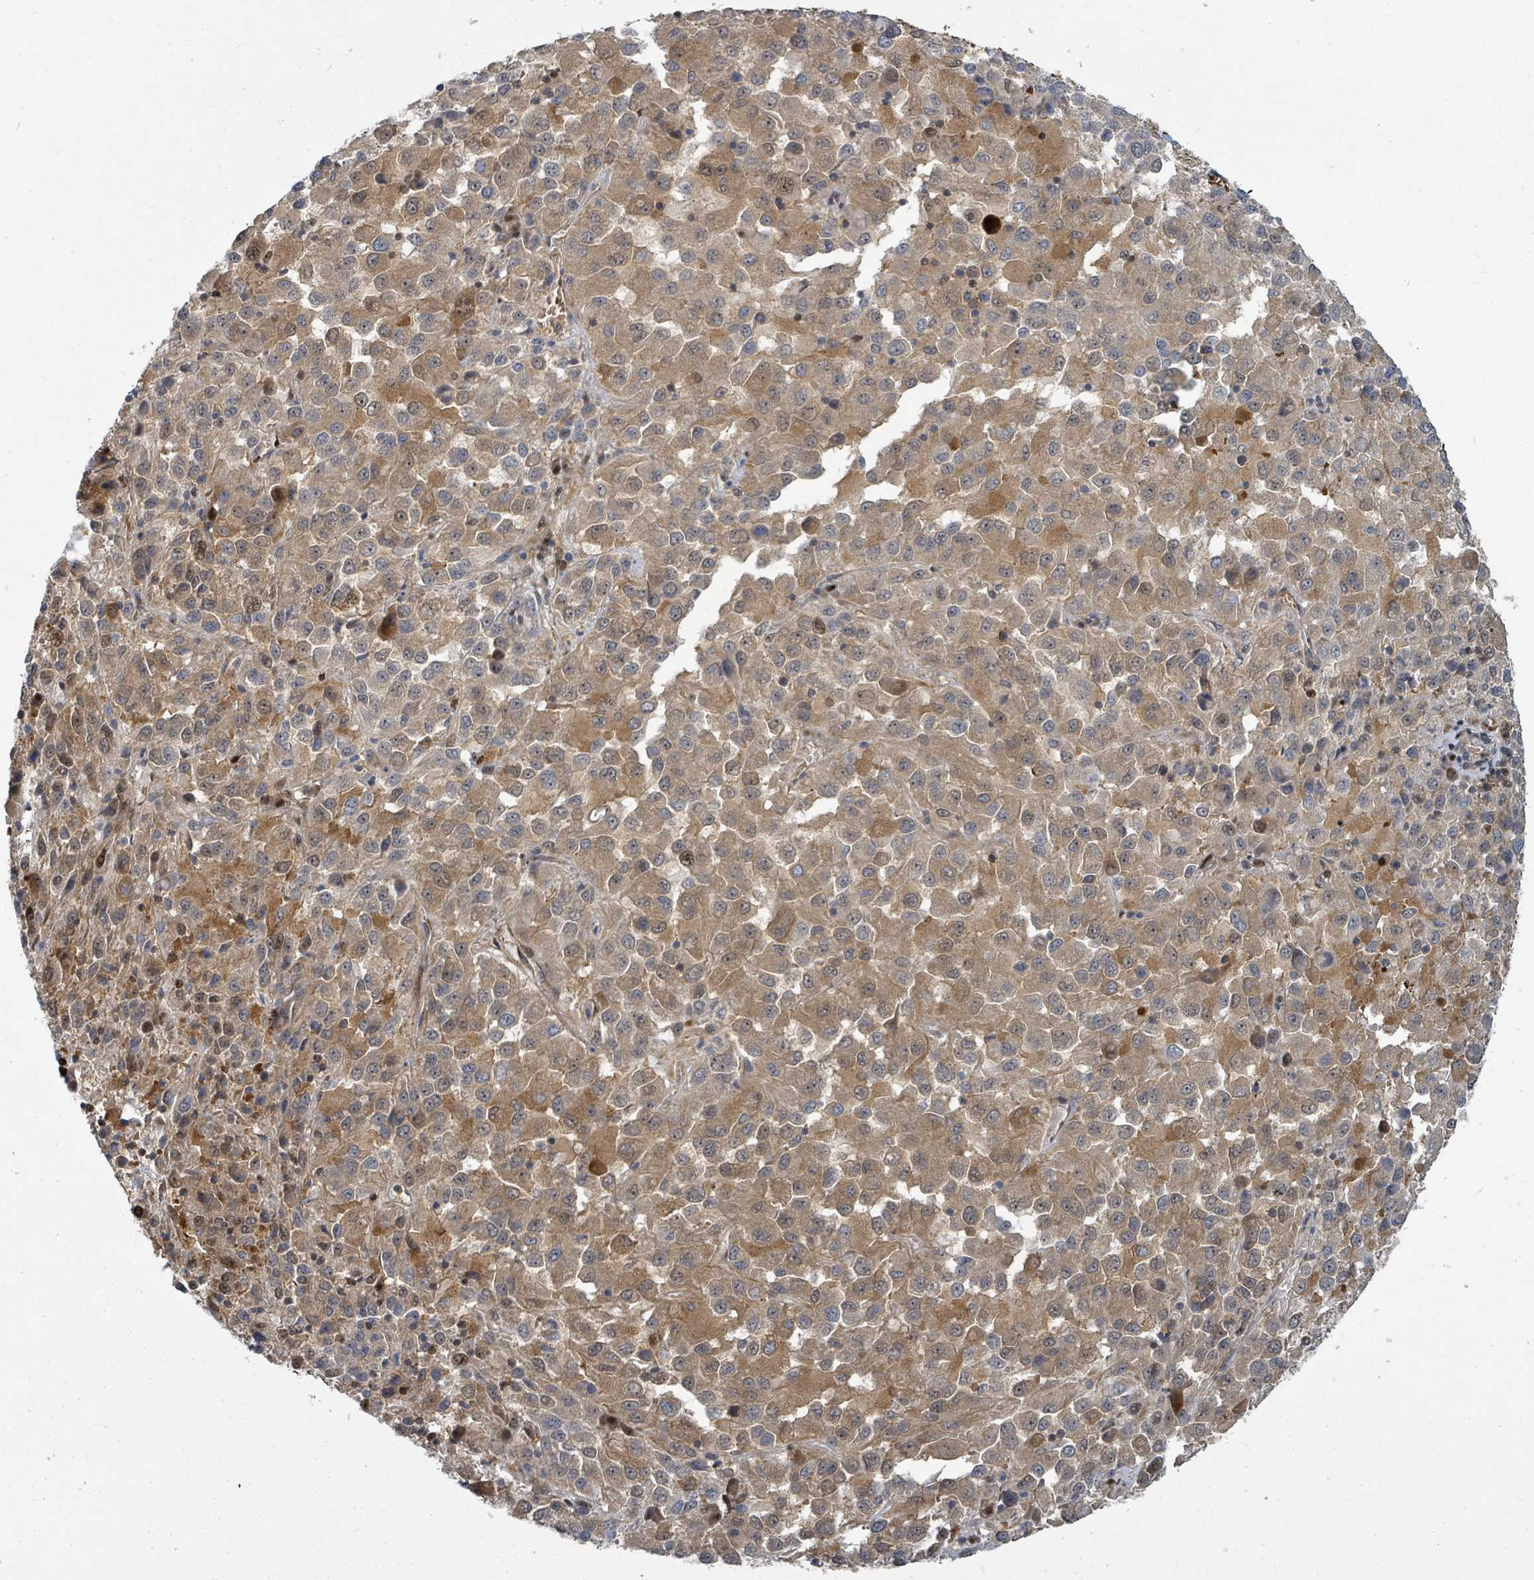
{"staining": {"intensity": "moderate", "quantity": "25%-75%", "location": "cytoplasmic/membranous,nuclear"}, "tissue": "melanoma", "cell_type": "Tumor cells", "image_type": "cancer", "snomed": [{"axis": "morphology", "description": "Malignant melanoma, Metastatic site"}, {"axis": "topography", "description": "Lung"}], "caption": "The image demonstrates staining of melanoma, revealing moderate cytoplasmic/membranous and nuclear protein positivity (brown color) within tumor cells.", "gene": "TRDMT1", "patient": {"sex": "male", "age": 64}}